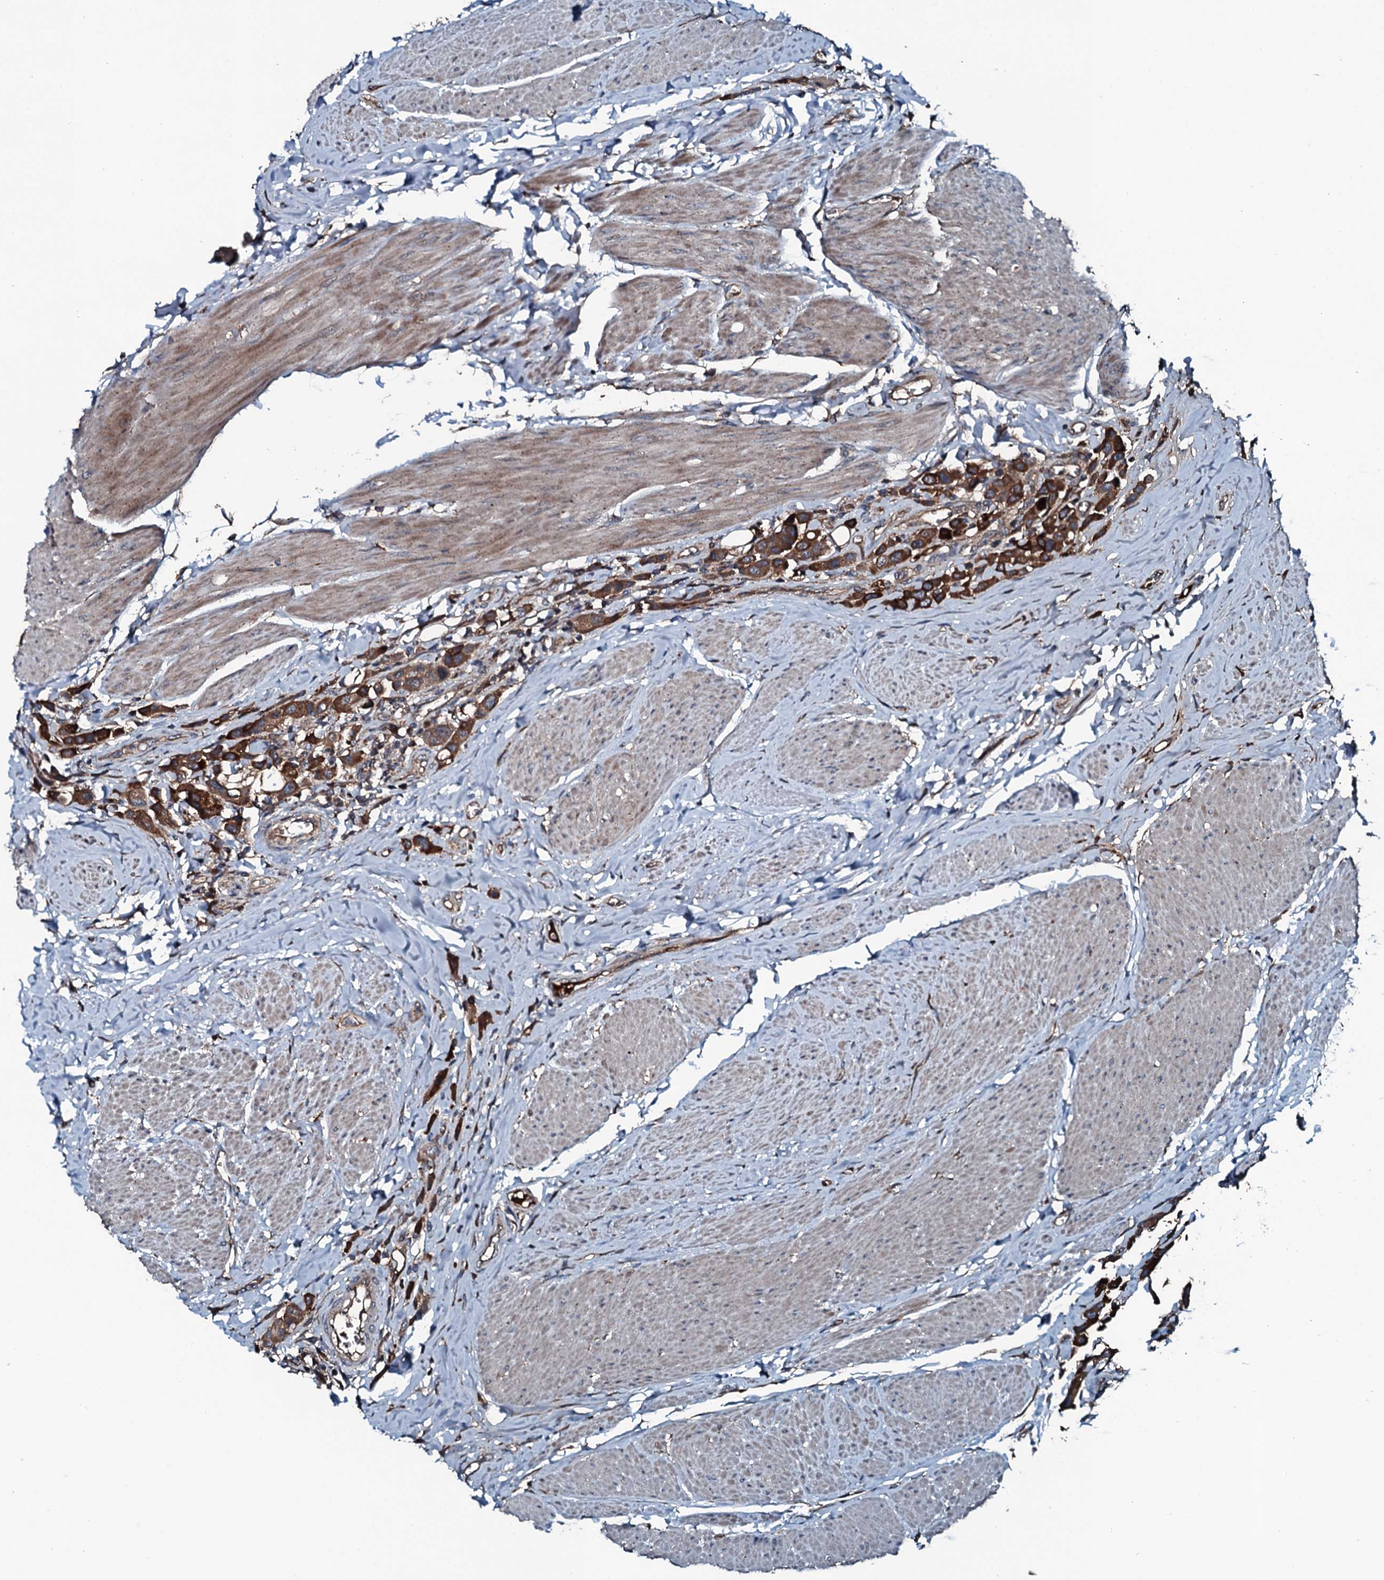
{"staining": {"intensity": "strong", "quantity": ">75%", "location": "cytoplasmic/membranous"}, "tissue": "urothelial cancer", "cell_type": "Tumor cells", "image_type": "cancer", "snomed": [{"axis": "morphology", "description": "Urothelial carcinoma, High grade"}, {"axis": "topography", "description": "Urinary bladder"}], "caption": "The image reveals immunohistochemical staining of urothelial cancer. There is strong cytoplasmic/membranous expression is identified in about >75% of tumor cells.", "gene": "TRIM7", "patient": {"sex": "male", "age": 50}}